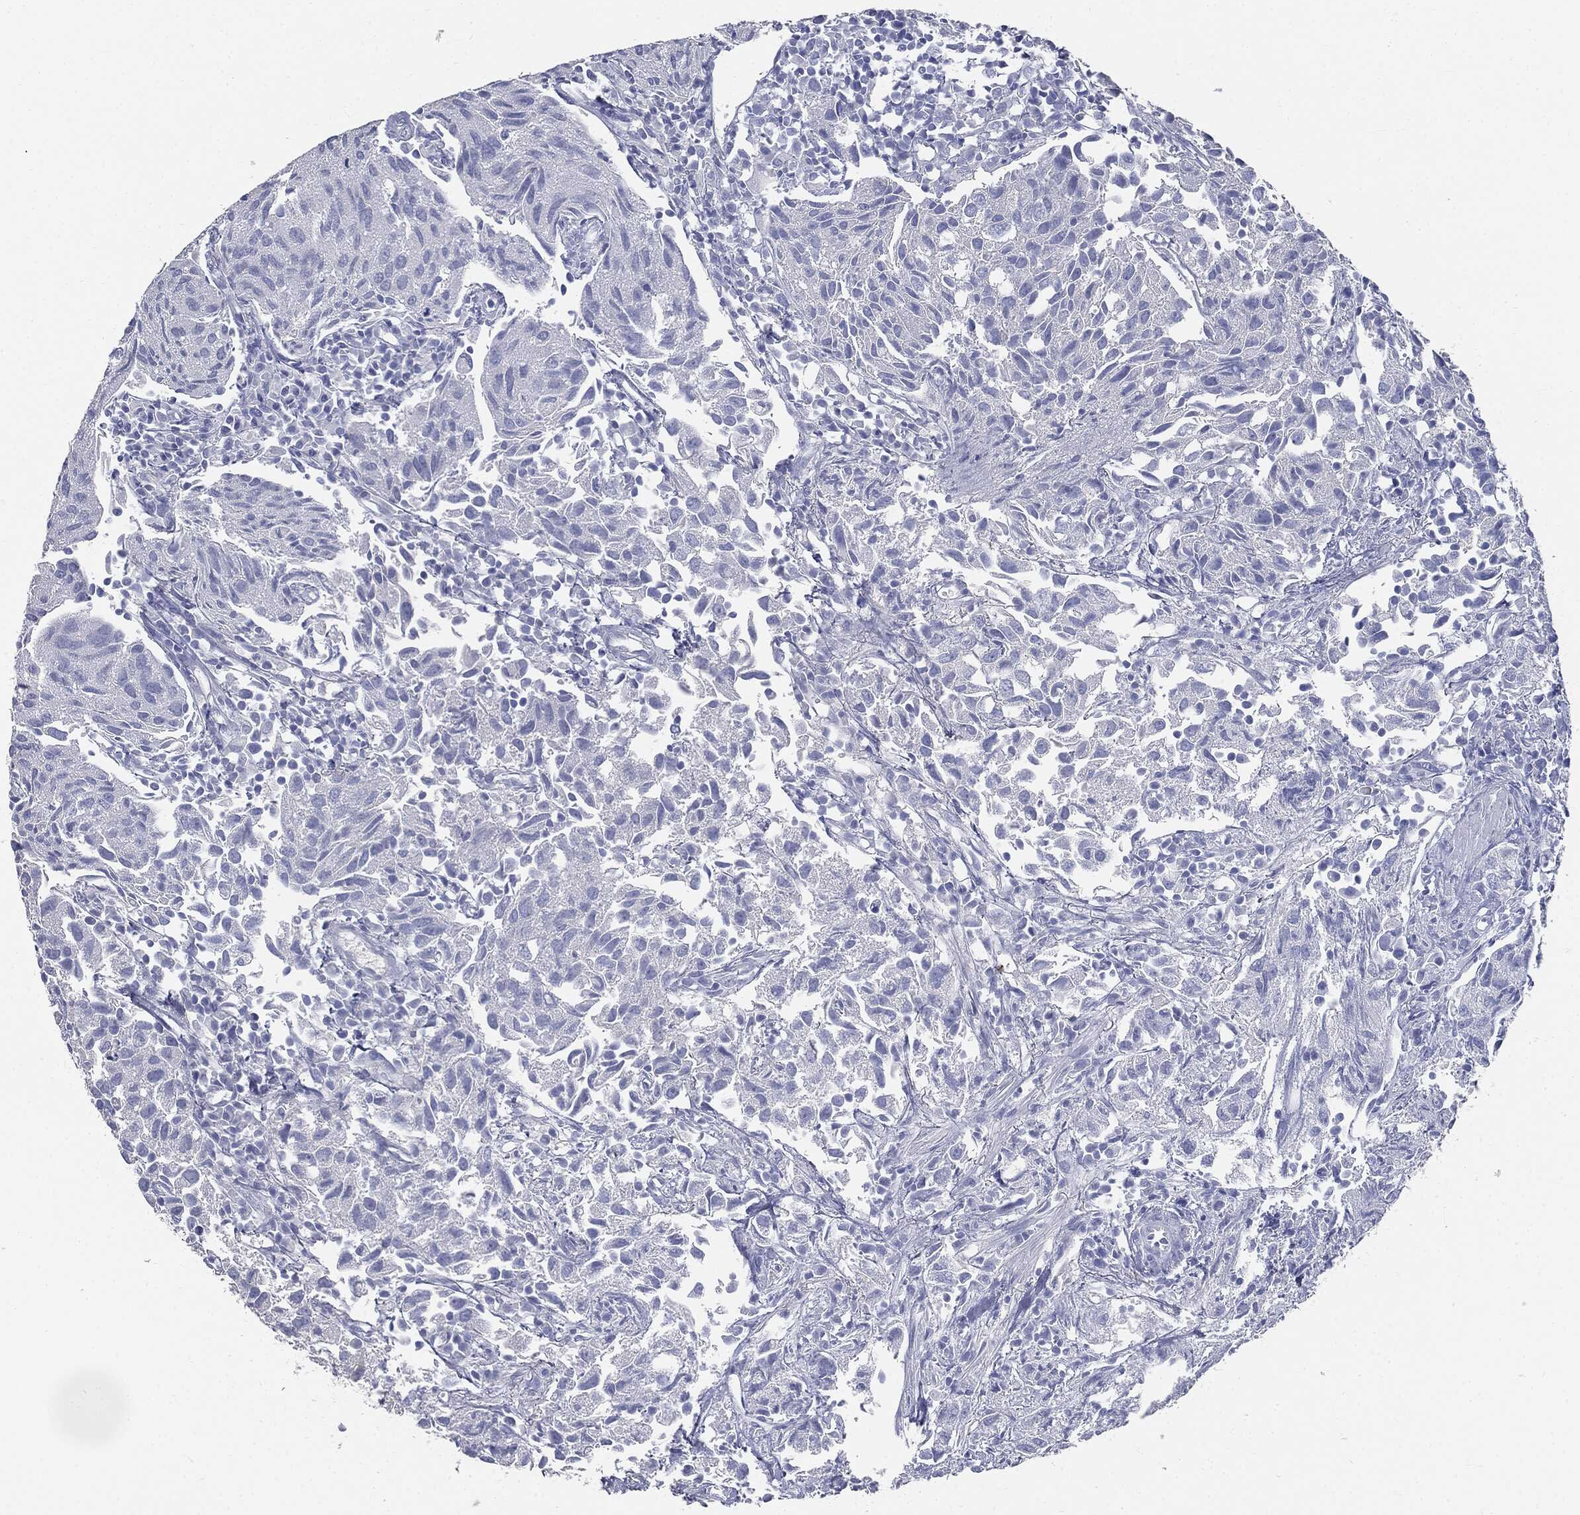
{"staining": {"intensity": "negative", "quantity": "none", "location": "none"}, "tissue": "urothelial cancer", "cell_type": "Tumor cells", "image_type": "cancer", "snomed": [{"axis": "morphology", "description": "Urothelial carcinoma, High grade"}, {"axis": "topography", "description": "Urinary bladder"}], "caption": "An image of human urothelial carcinoma (high-grade) is negative for staining in tumor cells.", "gene": "CUZD1", "patient": {"sex": "female", "age": 75}}